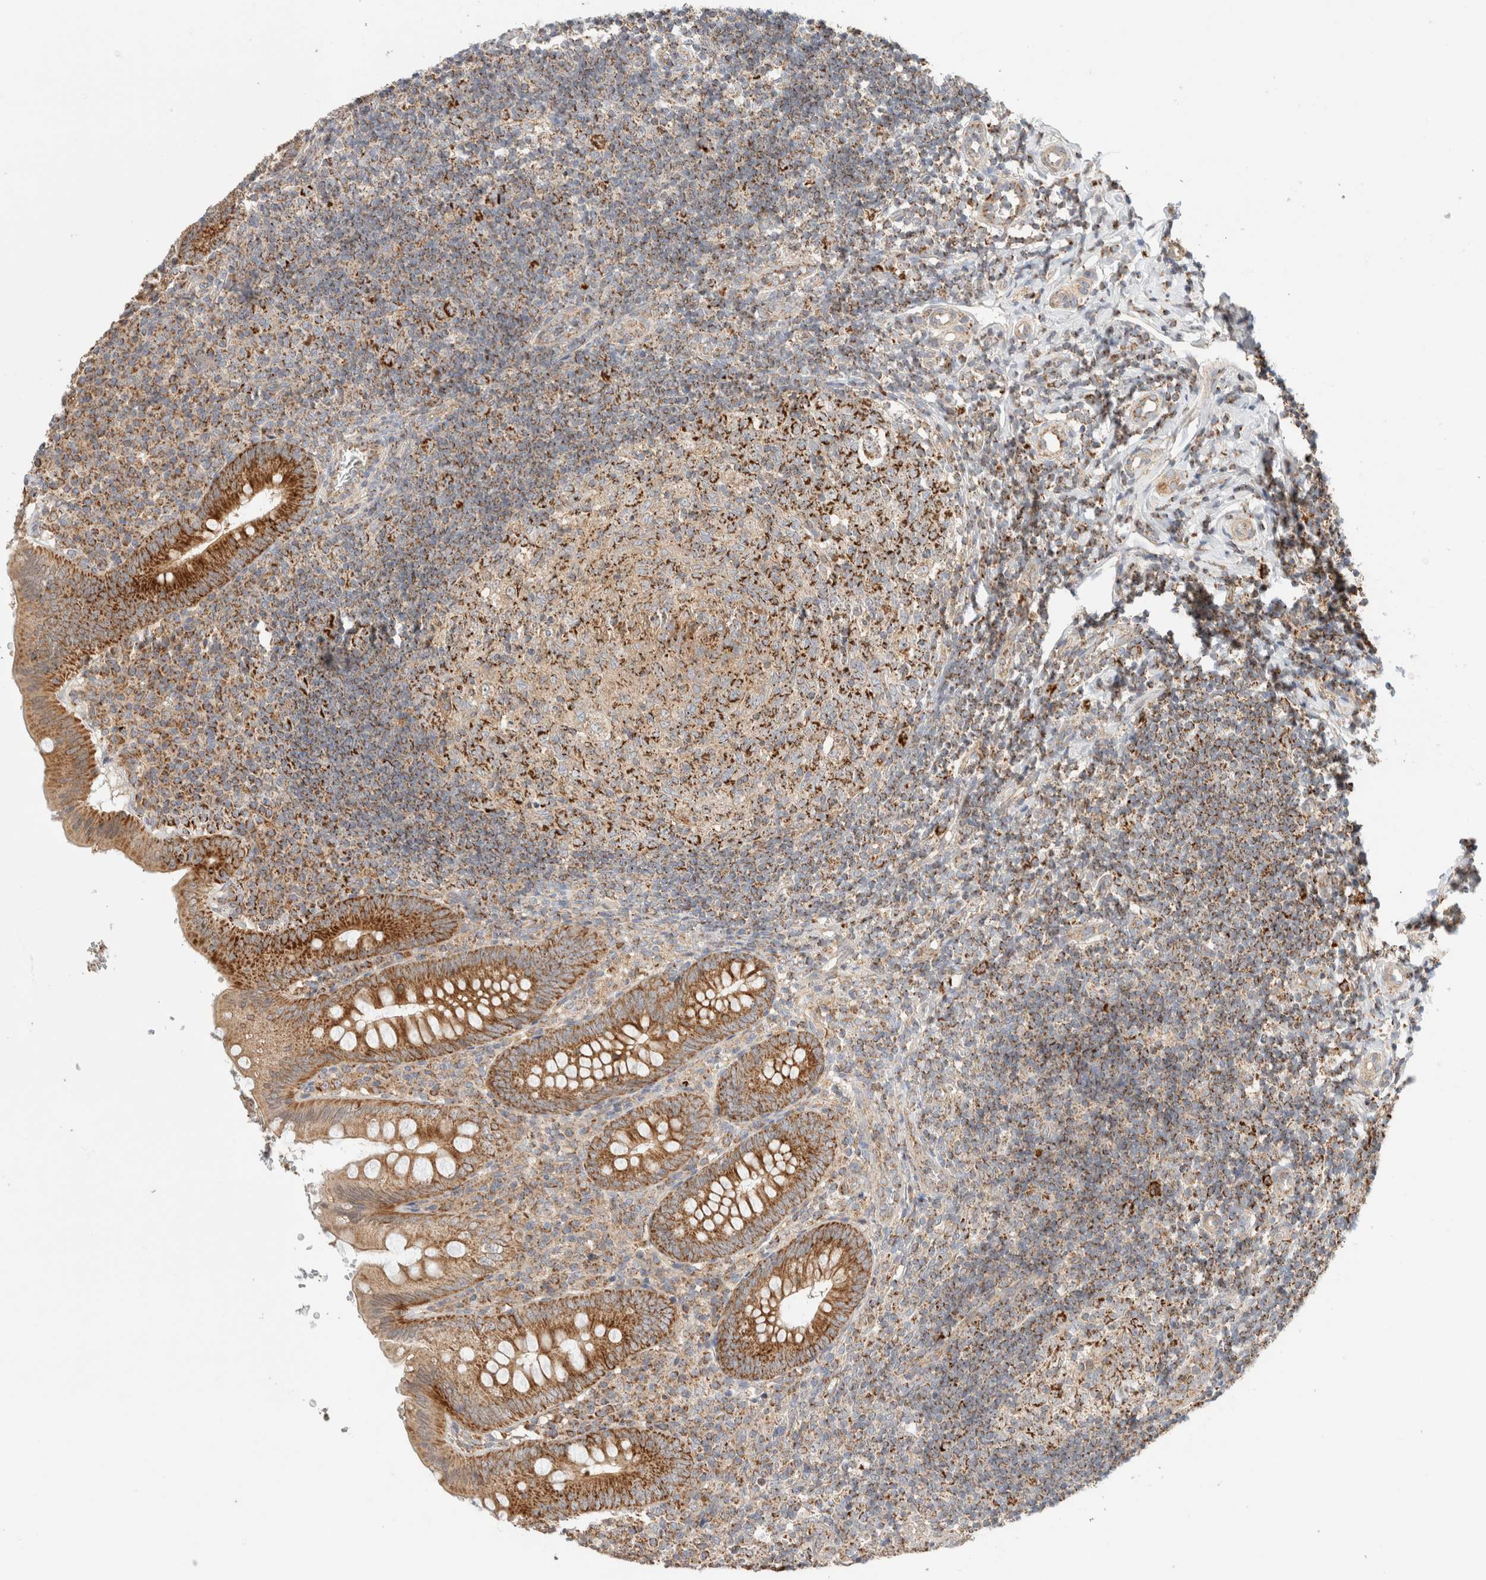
{"staining": {"intensity": "strong", "quantity": ">75%", "location": "cytoplasmic/membranous"}, "tissue": "appendix", "cell_type": "Glandular cells", "image_type": "normal", "snomed": [{"axis": "morphology", "description": "Normal tissue, NOS"}, {"axis": "topography", "description": "Appendix"}], "caption": "Immunohistochemistry staining of benign appendix, which displays high levels of strong cytoplasmic/membranous positivity in approximately >75% of glandular cells indicating strong cytoplasmic/membranous protein expression. The staining was performed using DAB (brown) for protein detection and nuclei were counterstained in hematoxylin (blue).", "gene": "MRM3", "patient": {"sex": "male", "age": 8}}